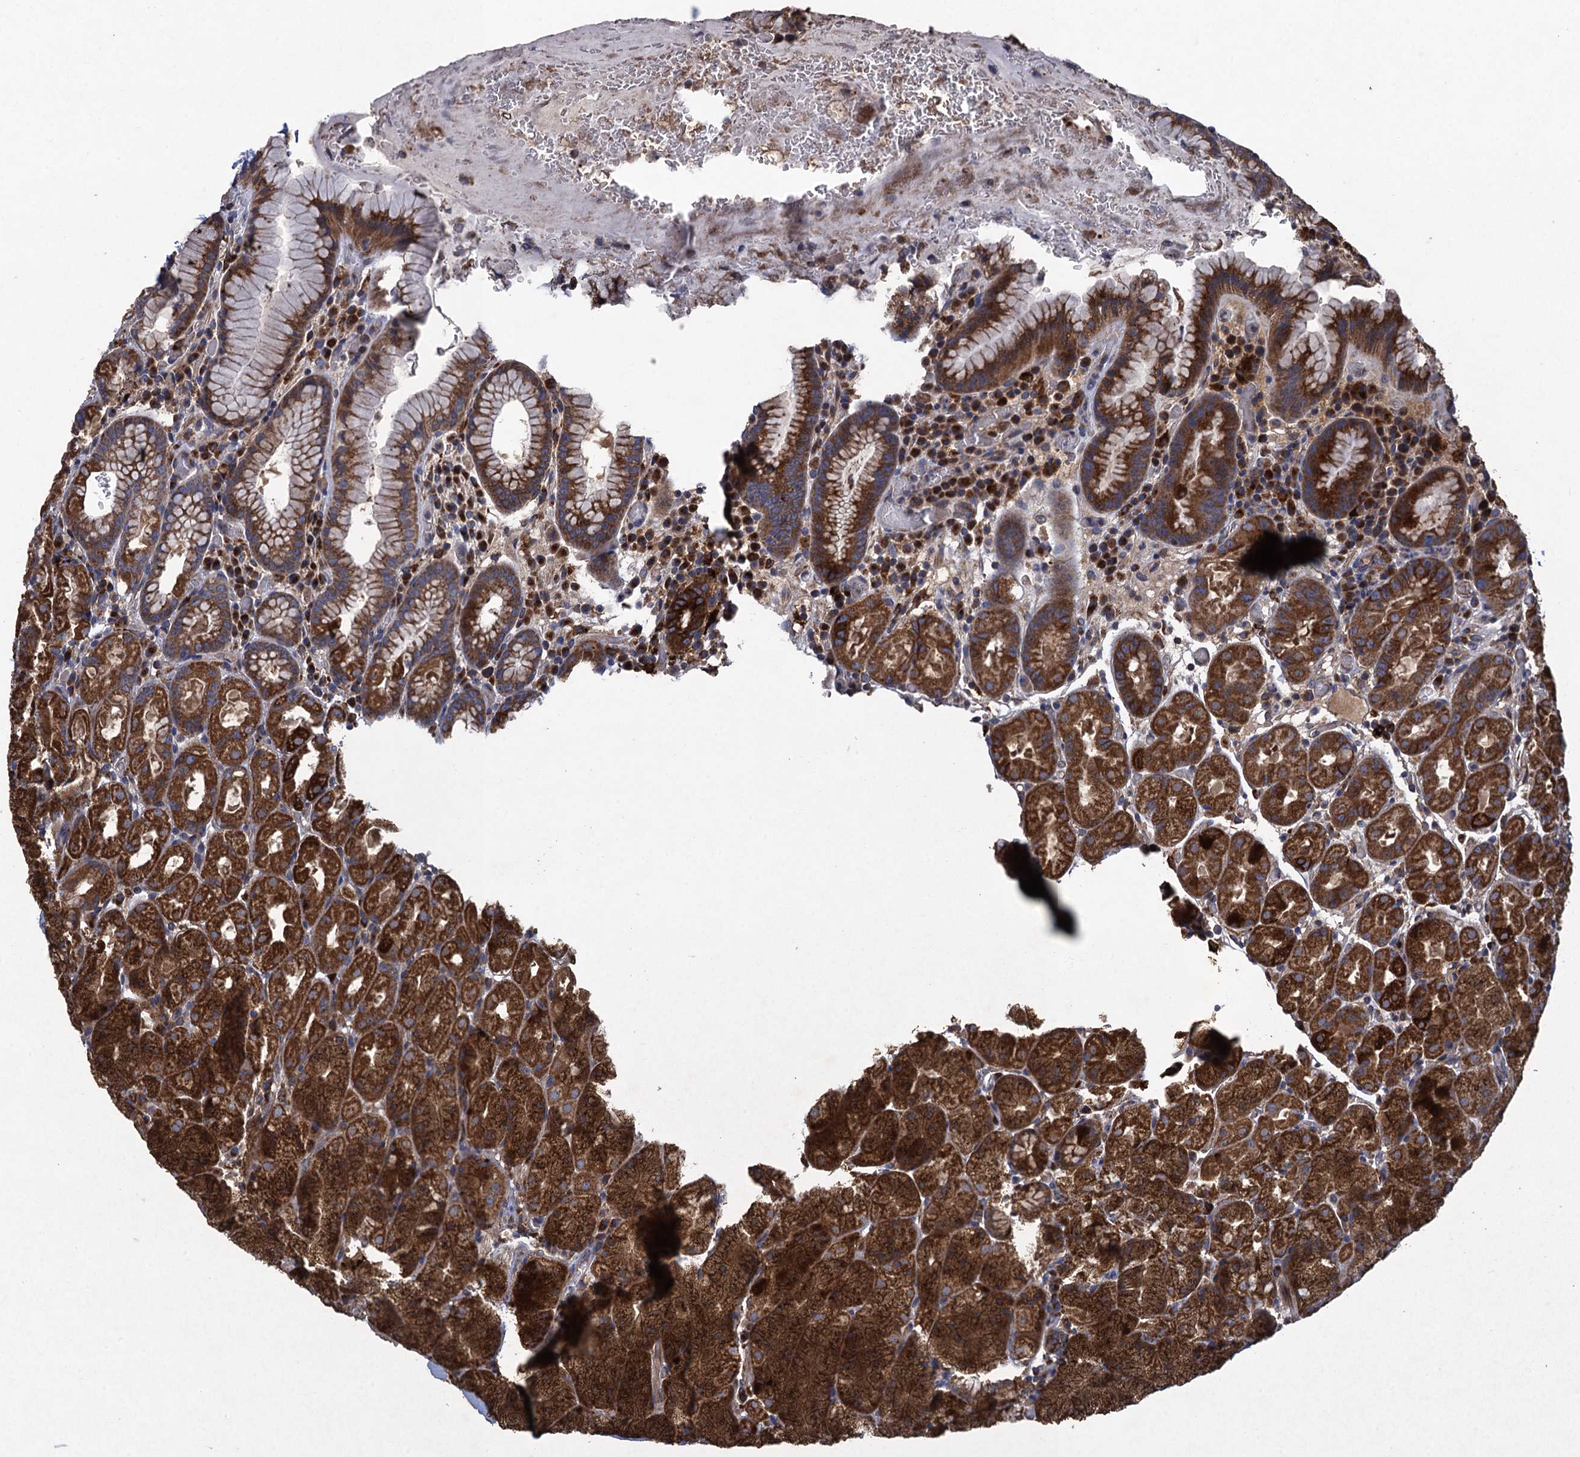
{"staining": {"intensity": "strong", "quantity": "25%-75%", "location": "cytoplasmic/membranous"}, "tissue": "stomach", "cell_type": "Glandular cells", "image_type": "normal", "snomed": [{"axis": "morphology", "description": "Normal tissue, NOS"}, {"axis": "topography", "description": "Stomach, upper"}, {"axis": "topography", "description": "Stomach, lower"}], "caption": "Immunohistochemistry (IHC) histopathology image of benign stomach: stomach stained using immunohistochemistry (IHC) shows high levels of strong protein expression localized specifically in the cytoplasmic/membranous of glandular cells, appearing as a cytoplasmic/membranous brown color.", "gene": "TXNDC11", "patient": {"sex": "male", "age": 80}}